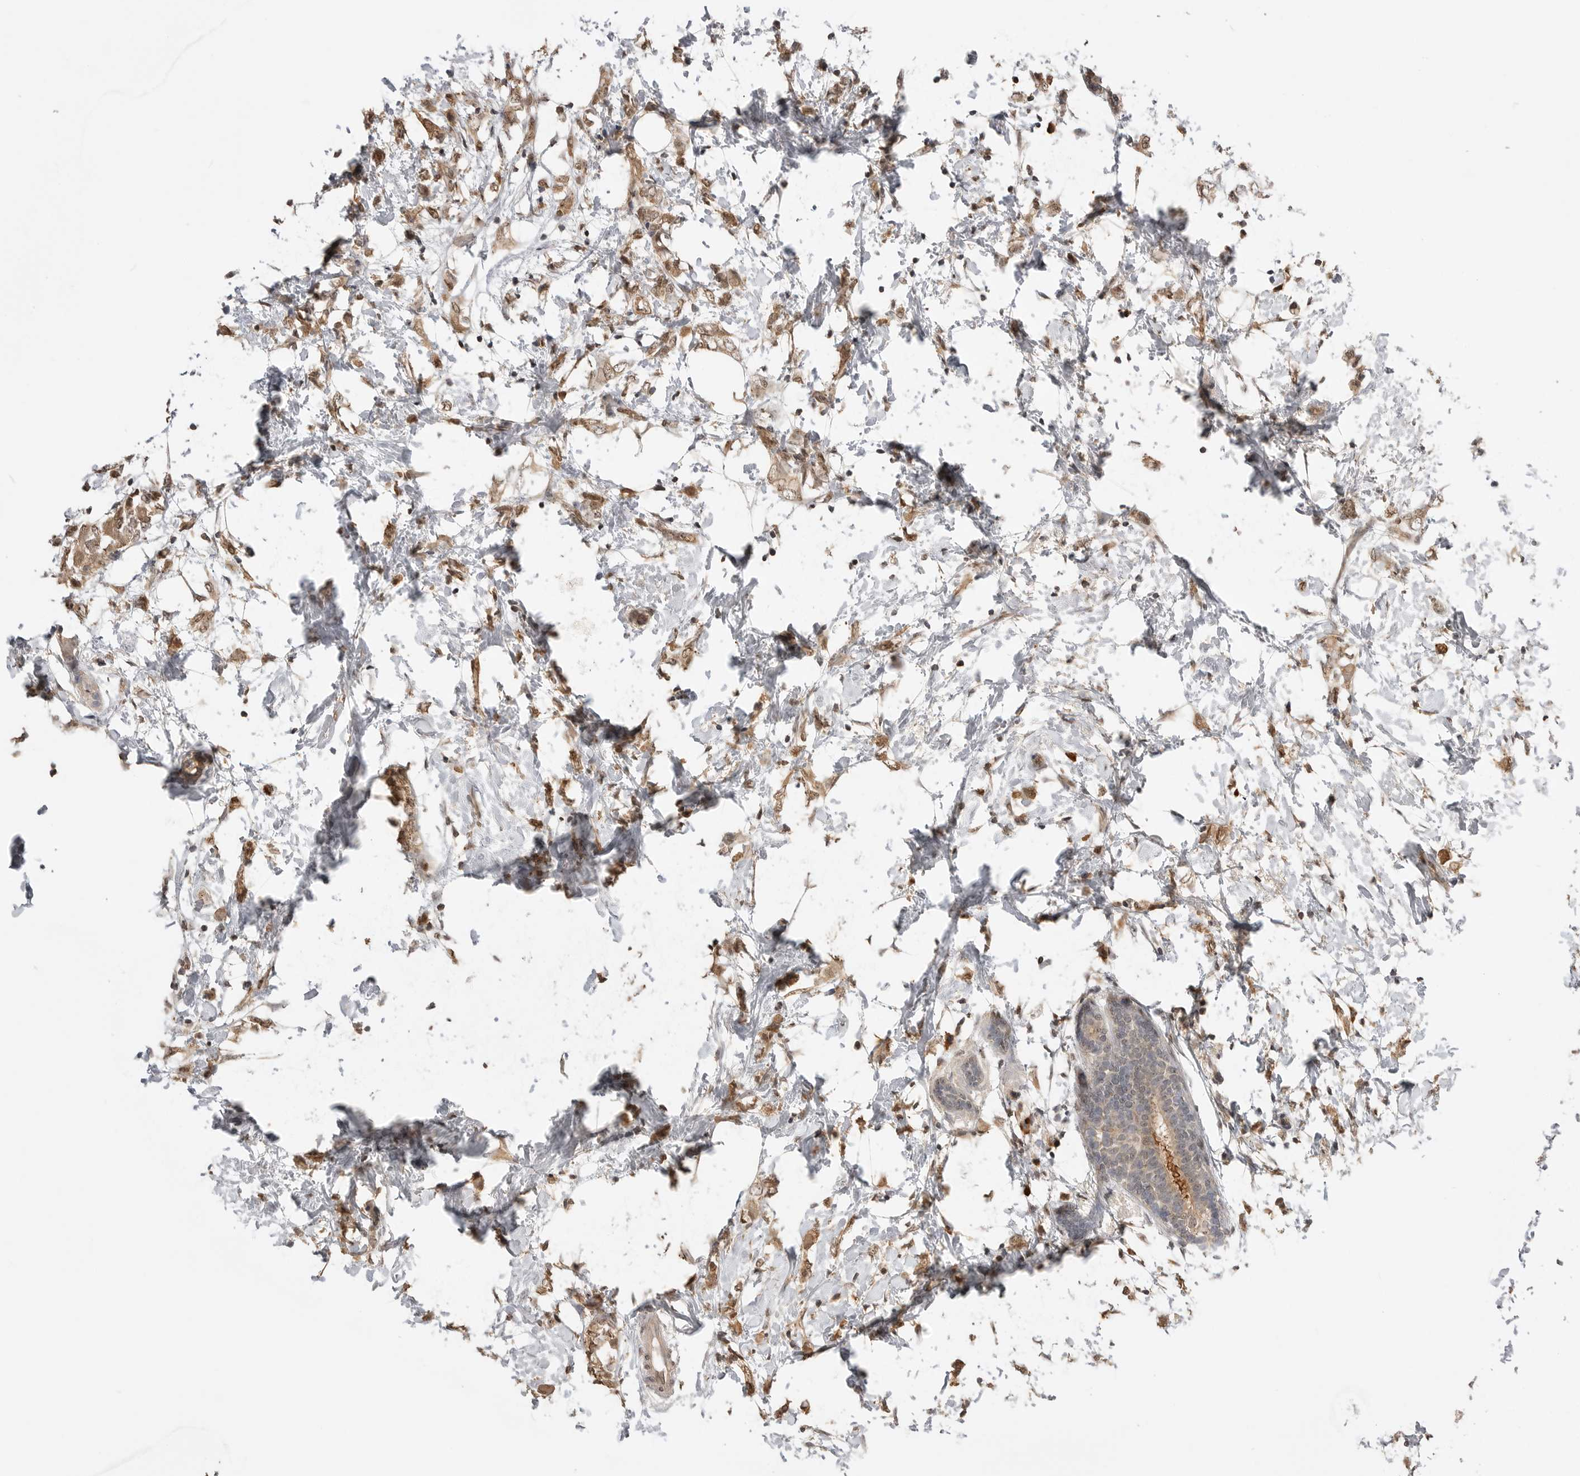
{"staining": {"intensity": "weak", "quantity": ">75%", "location": "cytoplasmic/membranous,nuclear"}, "tissue": "breast cancer", "cell_type": "Tumor cells", "image_type": "cancer", "snomed": [{"axis": "morphology", "description": "Normal tissue, NOS"}, {"axis": "morphology", "description": "Lobular carcinoma"}, {"axis": "topography", "description": "Breast"}], "caption": "A low amount of weak cytoplasmic/membranous and nuclear expression is identified in about >75% of tumor cells in lobular carcinoma (breast) tissue.", "gene": "ASPSCR1", "patient": {"sex": "female", "age": 47}}